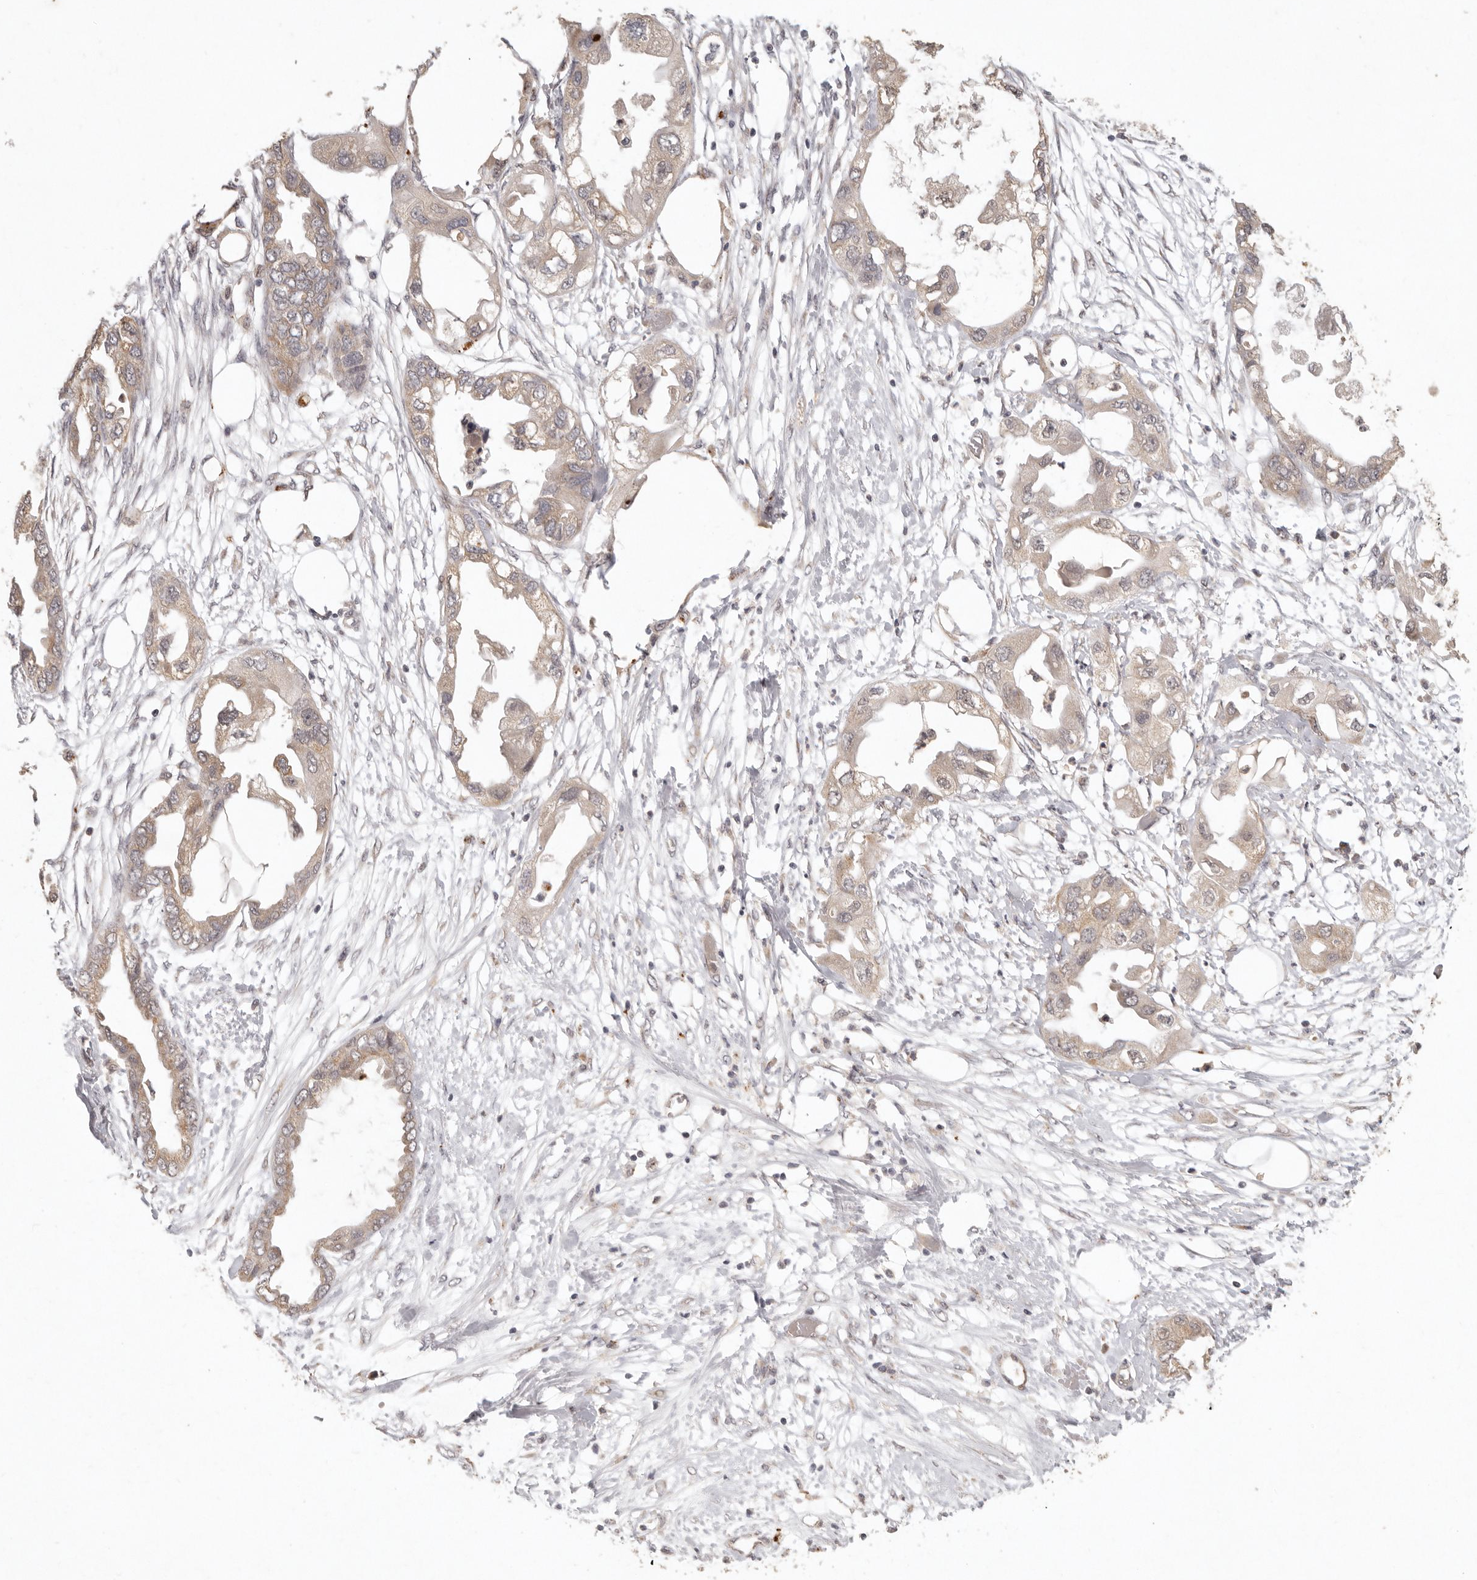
{"staining": {"intensity": "weak", "quantity": ">75%", "location": "cytoplasmic/membranous"}, "tissue": "endometrial cancer", "cell_type": "Tumor cells", "image_type": "cancer", "snomed": [{"axis": "morphology", "description": "Adenocarcinoma, NOS"}, {"axis": "morphology", "description": "Adenocarcinoma, metastatic, NOS"}, {"axis": "topography", "description": "Adipose tissue"}, {"axis": "topography", "description": "Endometrium"}], "caption": "Protein analysis of endometrial cancer tissue reveals weak cytoplasmic/membranous staining in about >75% of tumor cells.", "gene": "LRRC75A", "patient": {"sex": "female", "age": 67}}